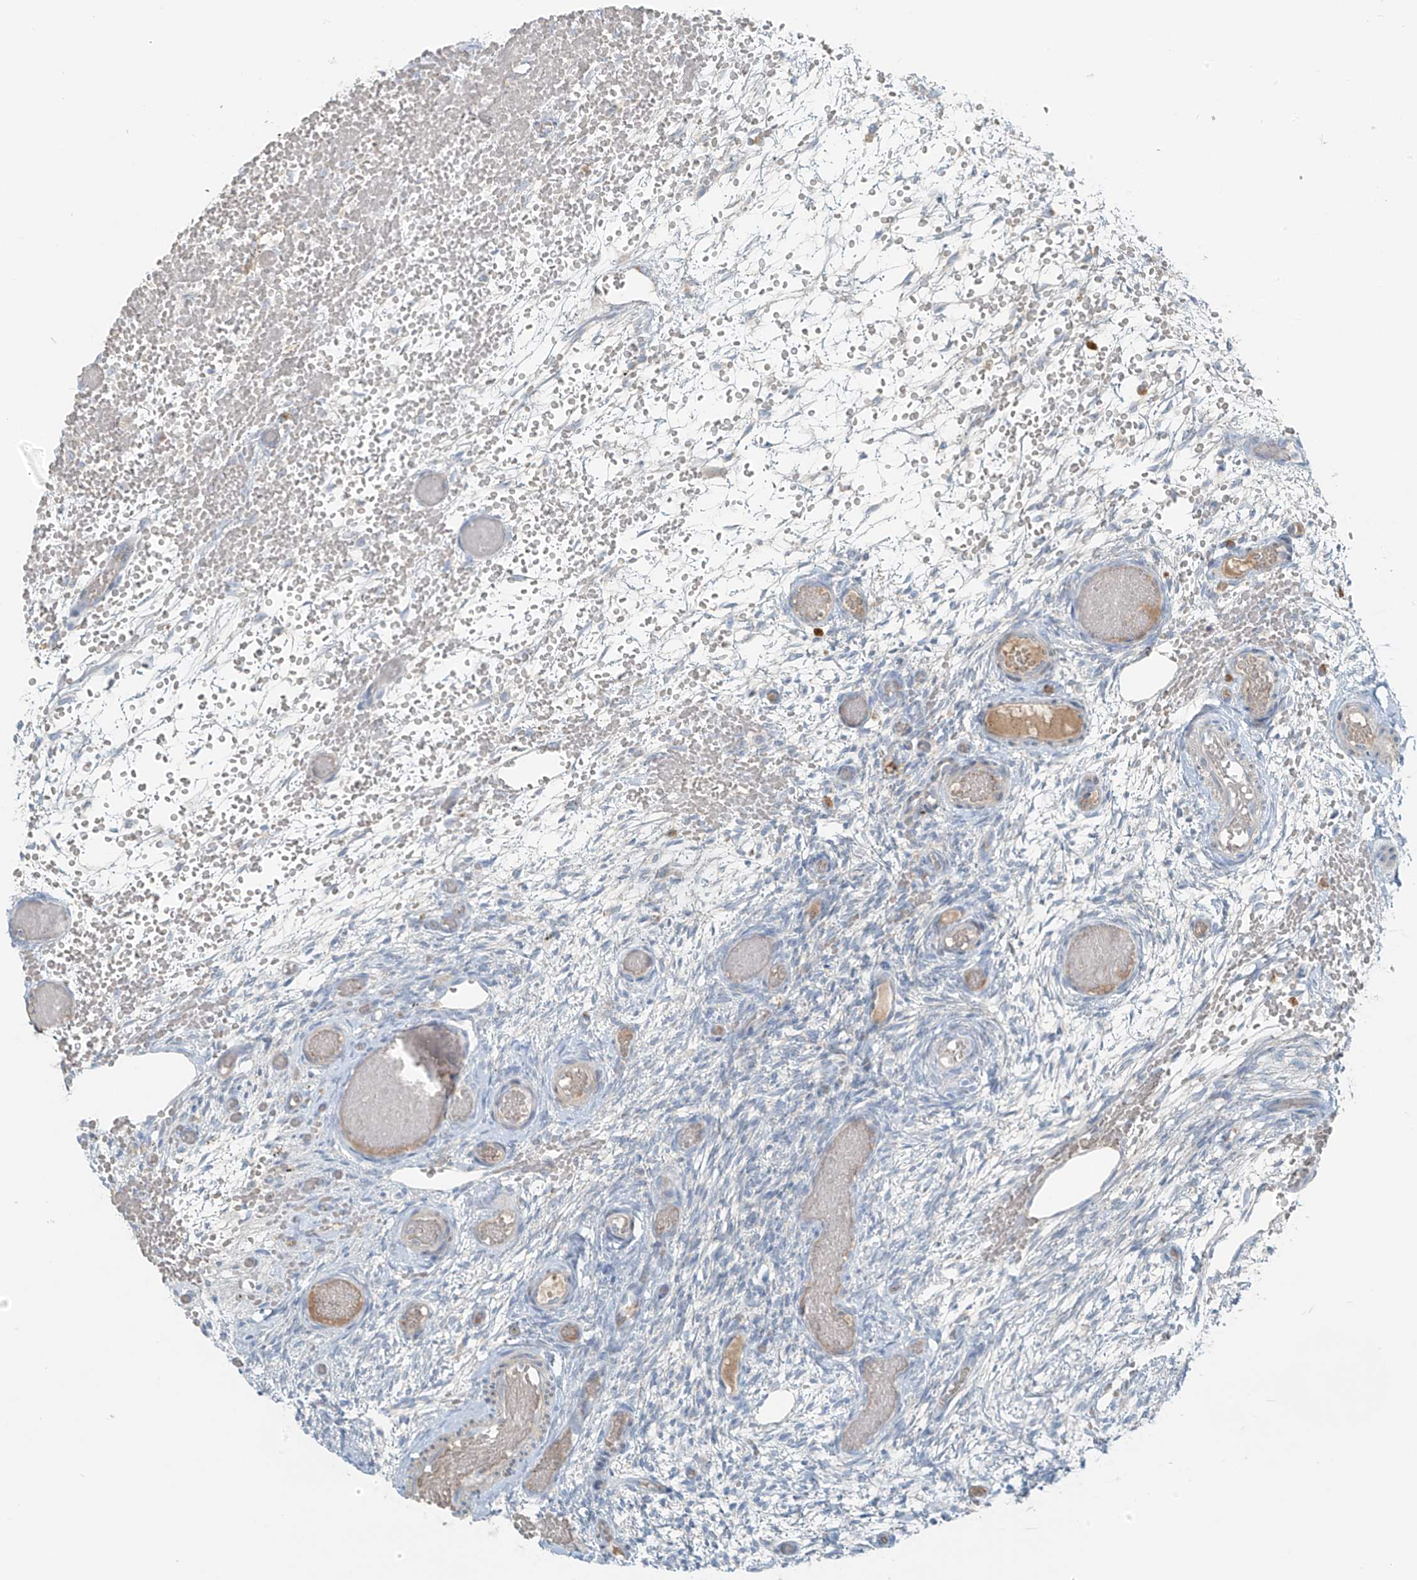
{"staining": {"intensity": "negative", "quantity": "none", "location": "none"}, "tissue": "ovary", "cell_type": "Follicle cells", "image_type": "normal", "snomed": [{"axis": "morphology", "description": "Adenocarcinoma, NOS"}, {"axis": "topography", "description": "Endometrium"}], "caption": "A photomicrograph of human ovary is negative for staining in follicle cells. The staining is performed using DAB (3,3'-diaminobenzidine) brown chromogen with nuclei counter-stained in using hematoxylin.", "gene": "FAM131C", "patient": {"sex": "female", "age": 32}}